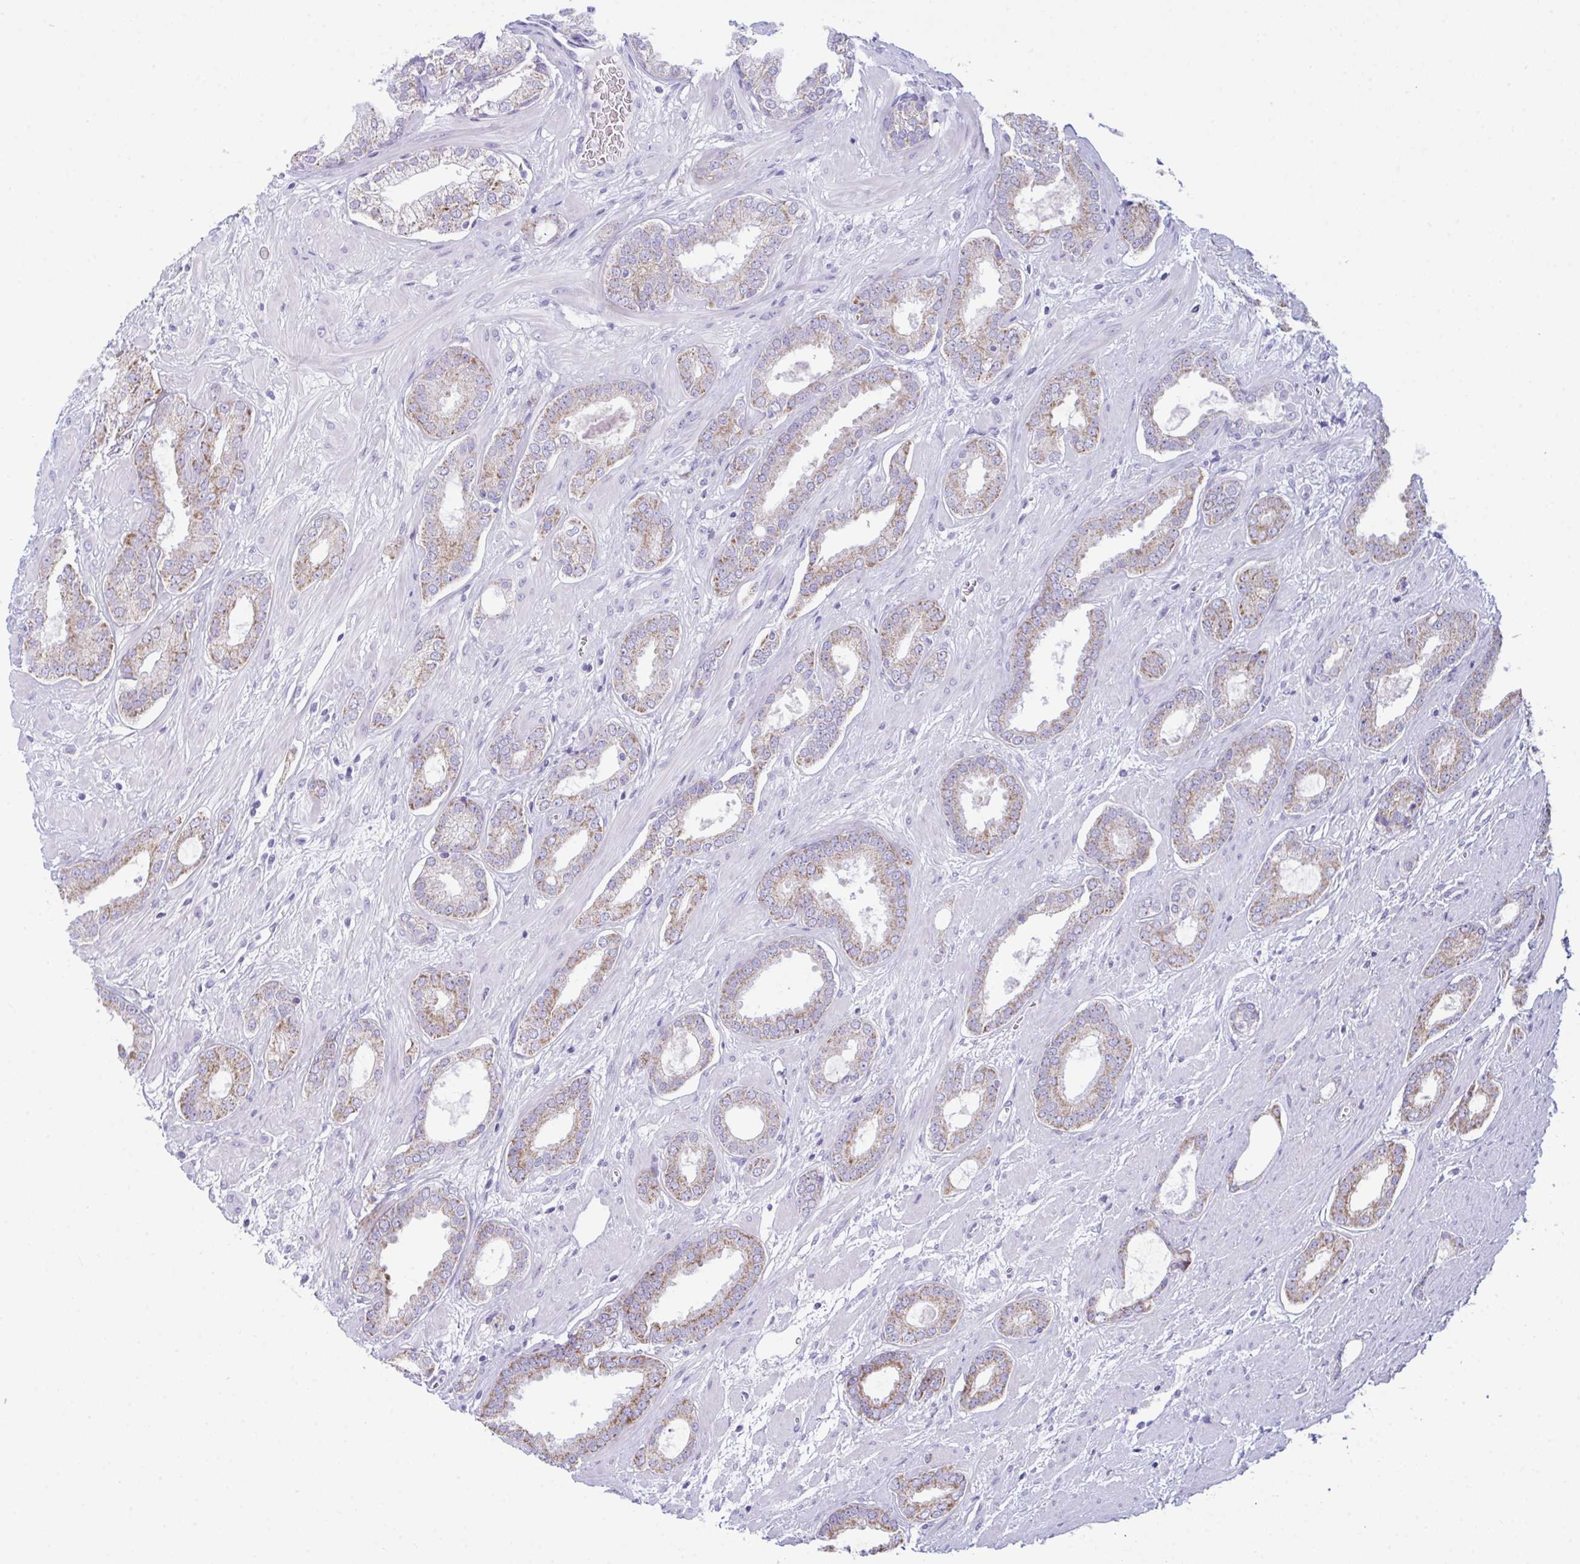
{"staining": {"intensity": "moderate", "quantity": ">75%", "location": "cytoplasmic/membranous"}, "tissue": "prostate cancer", "cell_type": "Tumor cells", "image_type": "cancer", "snomed": [{"axis": "morphology", "description": "Adenocarcinoma, High grade"}, {"axis": "topography", "description": "Prostate"}], "caption": "Protein analysis of prostate cancer (adenocarcinoma (high-grade)) tissue exhibits moderate cytoplasmic/membranous positivity in approximately >75% of tumor cells.", "gene": "BBS1", "patient": {"sex": "male", "age": 58}}